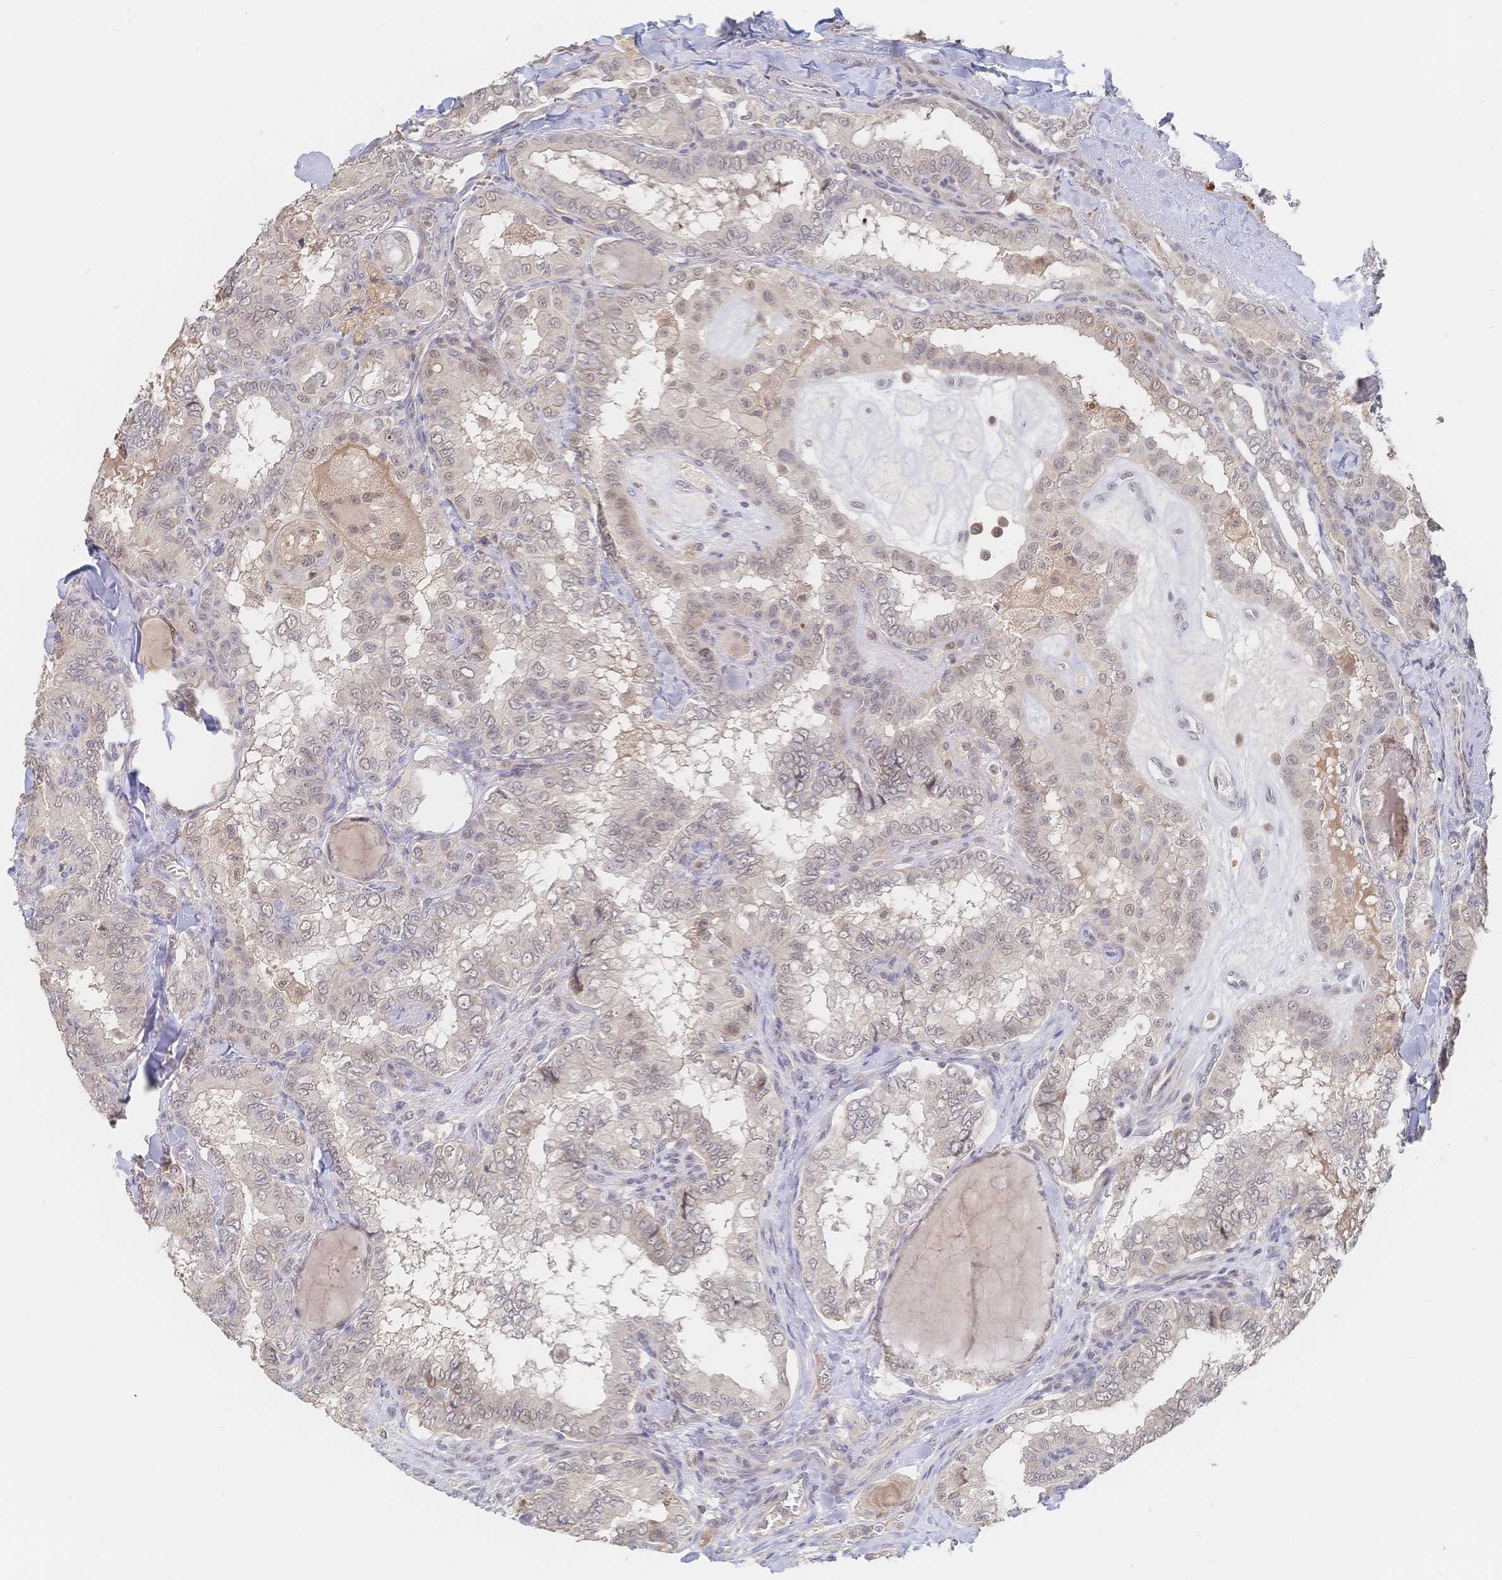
{"staining": {"intensity": "weak", "quantity": "25%-75%", "location": "nuclear"}, "tissue": "thyroid cancer", "cell_type": "Tumor cells", "image_type": "cancer", "snomed": [{"axis": "morphology", "description": "Papillary adenocarcinoma, NOS"}, {"axis": "topography", "description": "Thyroid gland"}], "caption": "This histopathology image shows immunohistochemistry staining of human thyroid papillary adenocarcinoma, with low weak nuclear positivity in approximately 25%-75% of tumor cells.", "gene": "LRP5", "patient": {"sex": "female", "age": 75}}